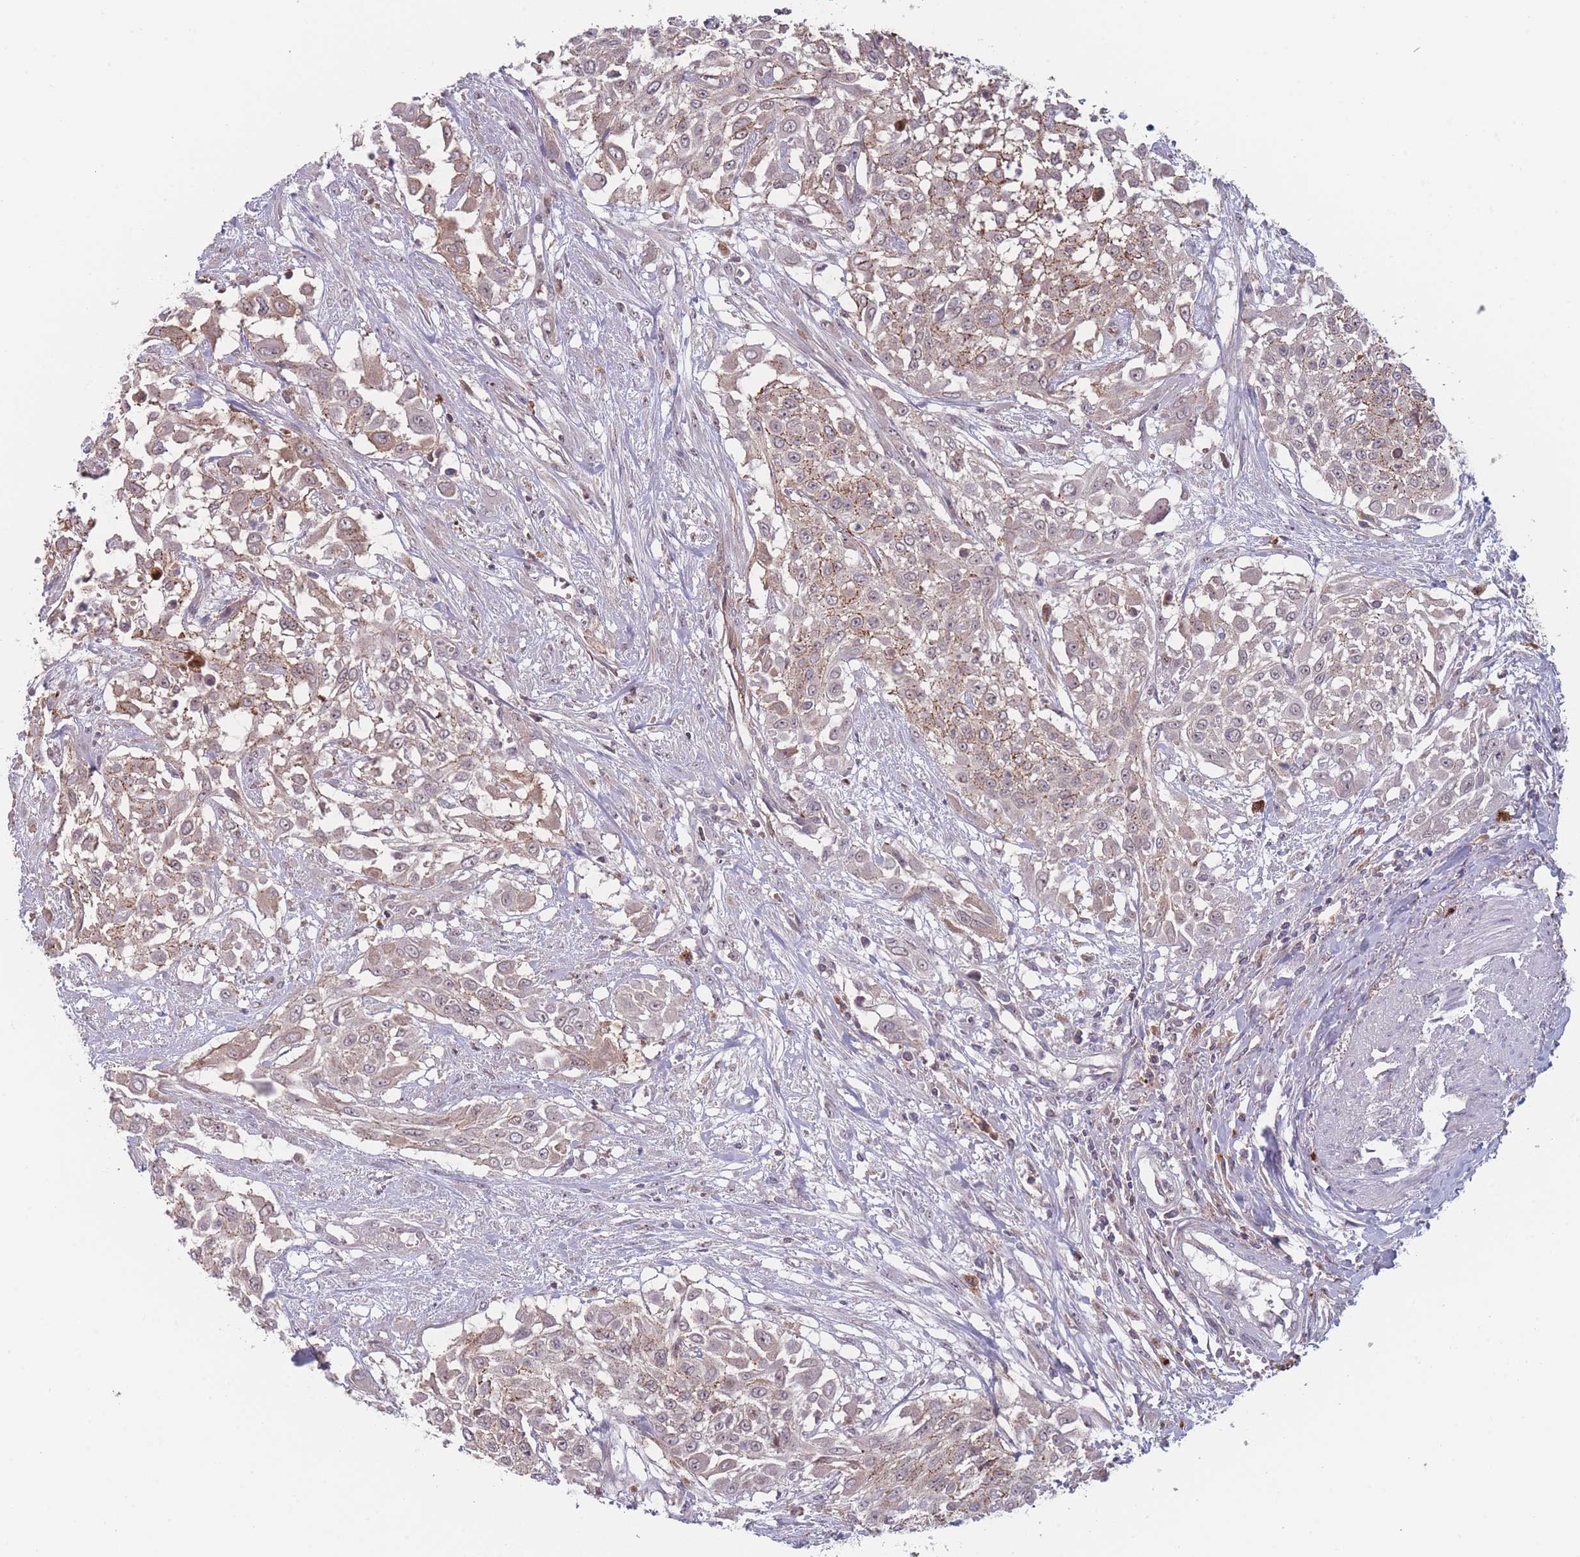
{"staining": {"intensity": "weak", "quantity": "<25%", "location": "cytoplasmic/membranous"}, "tissue": "urothelial cancer", "cell_type": "Tumor cells", "image_type": "cancer", "snomed": [{"axis": "morphology", "description": "Urothelial carcinoma, High grade"}, {"axis": "topography", "description": "Urinary bladder"}], "caption": "This image is of high-grade urothelial carcinoma stained with IHC to label a protein in brown with the nuclei are counter-stained blue. There is no positivity in tumor cells. (DAB immunohistochemistry (IHC) visualized using brightfield microscopy, high magnification).", "gene": "TMEM232", "patient": {"sex": "male", "age": 57}}